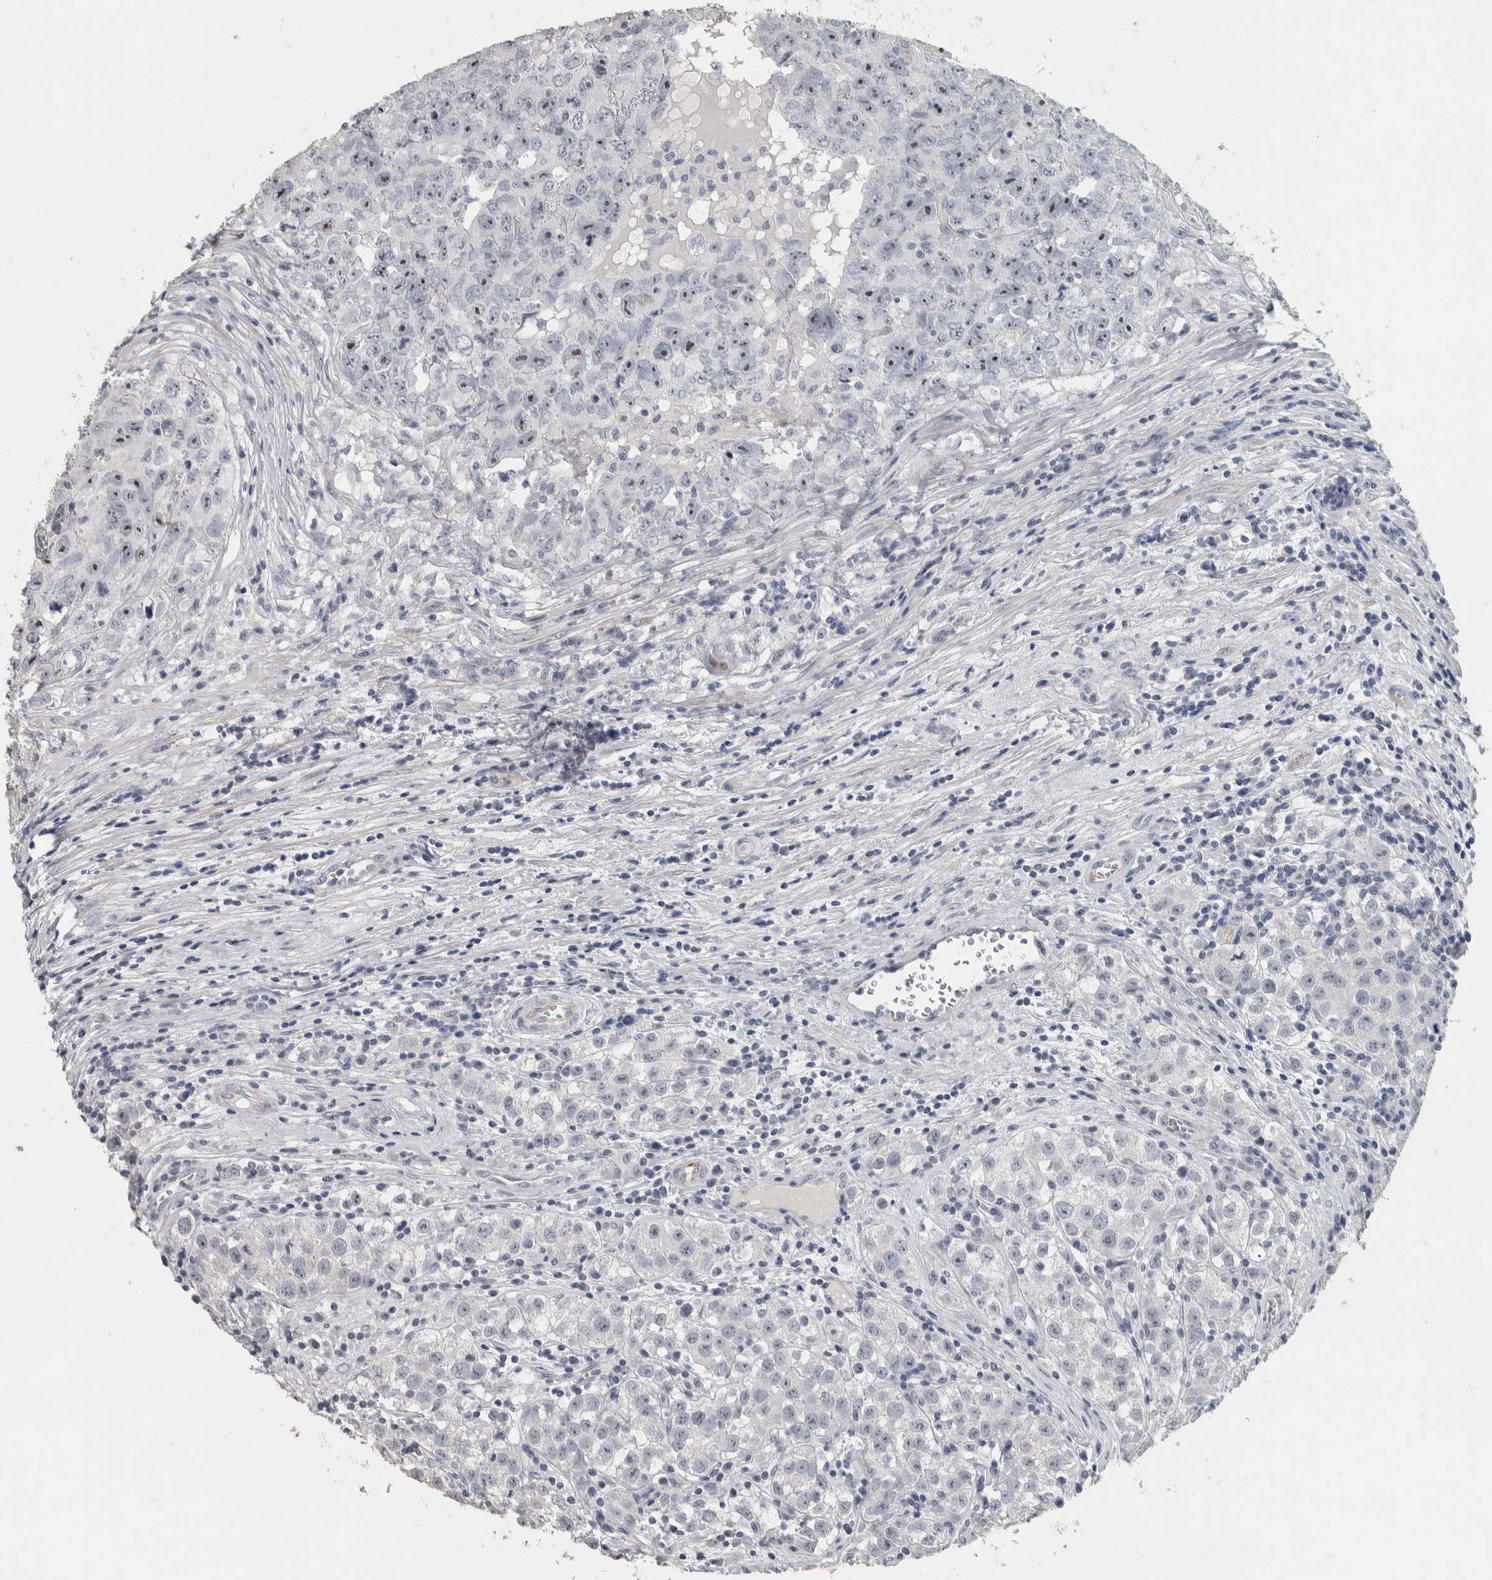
{"staining": {"intensity": "negative", "quantity": "none", "location": "none"}, "tissue": "testis cancer", "cell_type": "Tumor cells", "image_type": "cancer", "snomed": [{"axis": "morphology", "description": "Seminoma, NOS"}, {"axis": "morphology", "description": "Carcinoma, Embryonal, NOS"}, {"axis": "topography", "description": "Testis"}], "caption": "Immunohistochemical staining of human testis cancer (embryonal carcinoma) demonstrates no significant expression in tumor cells.", "gene": "DCAF10", "patient": {"sex": "male", "age": 43}}